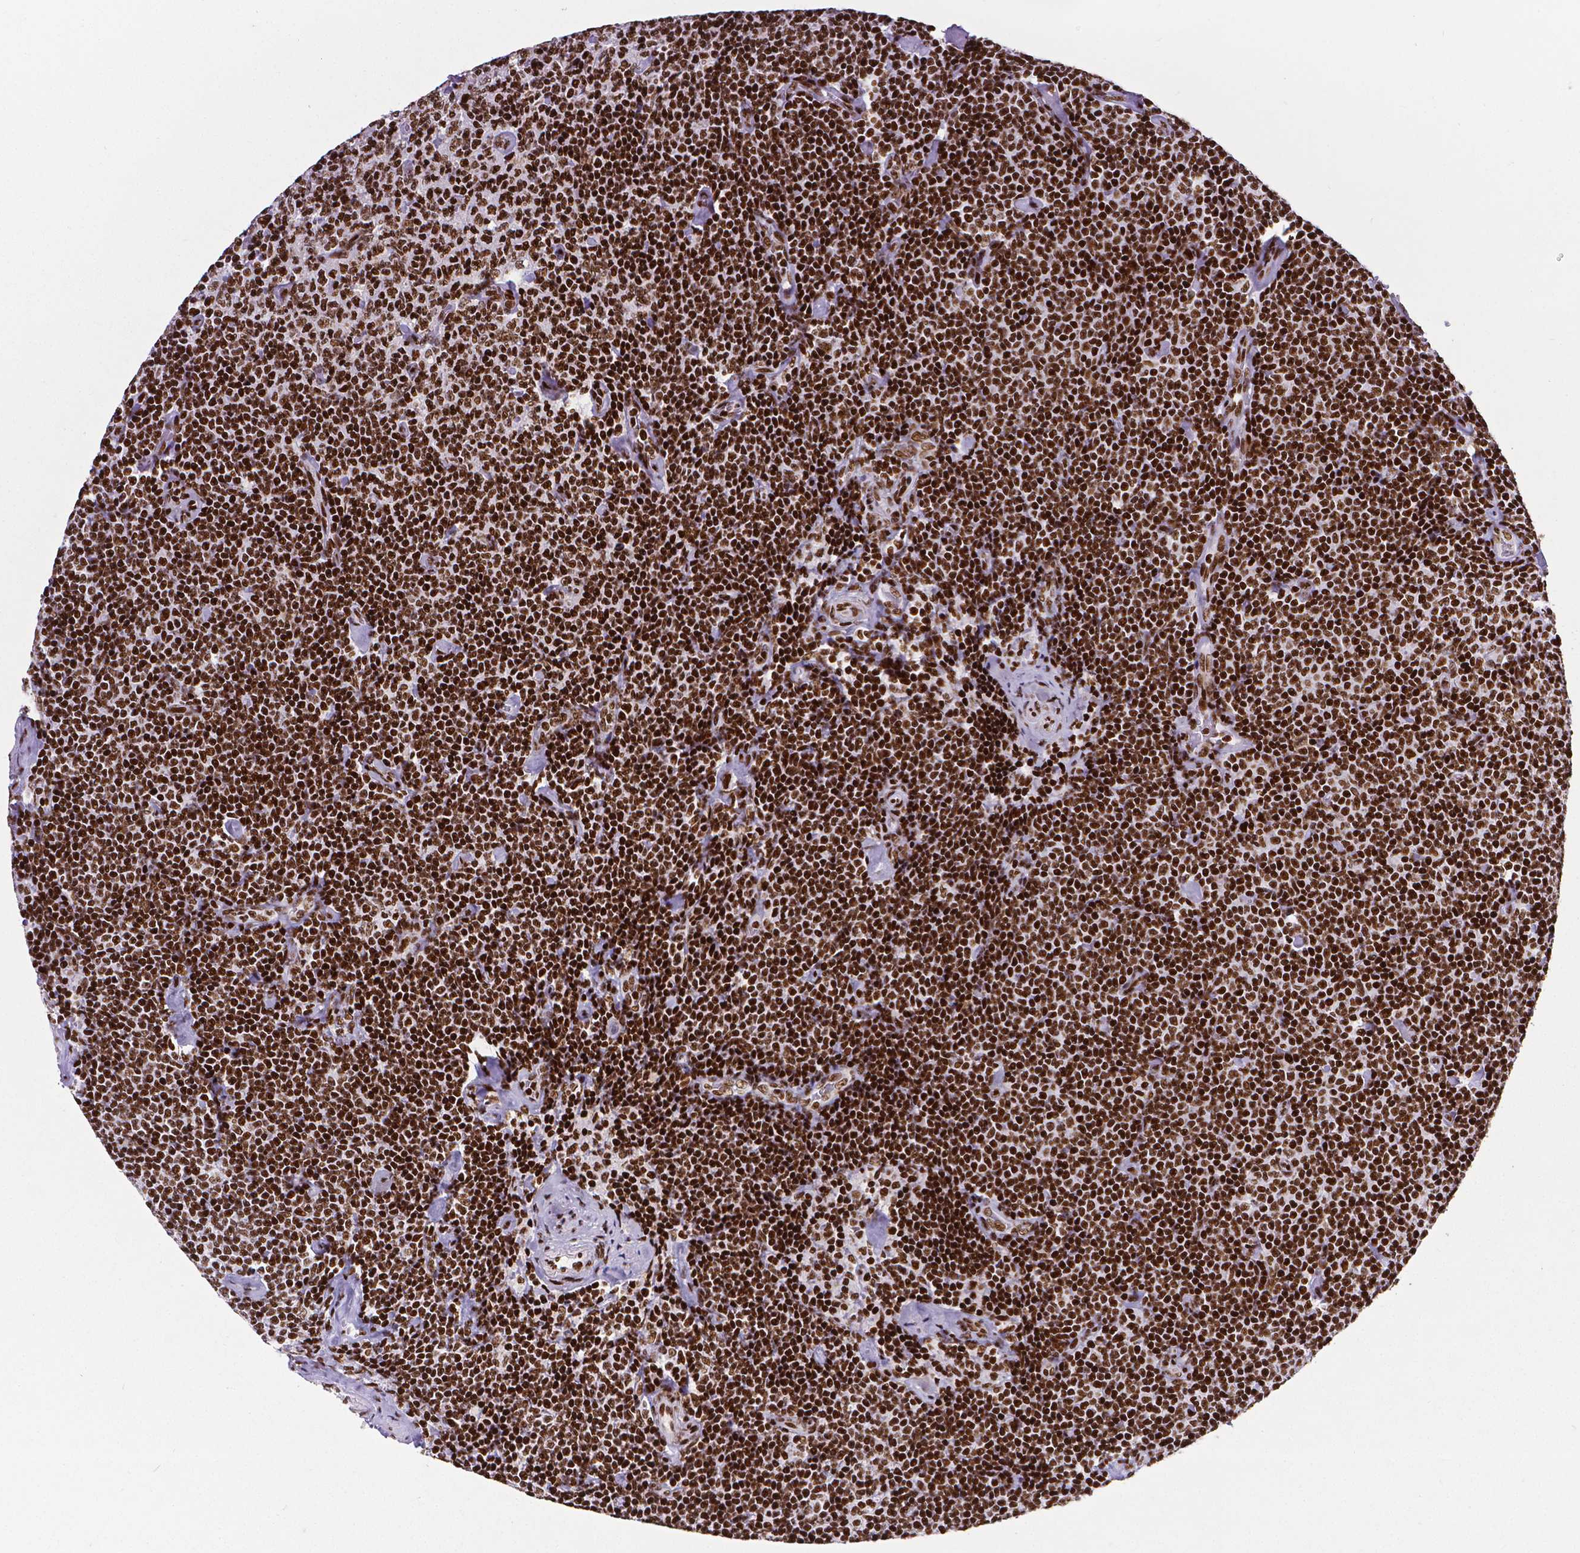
{"staining": {"intensity": "strong", "quantity": ">75%", "location": "nuclear"}, "tissue": "lymphoma", "cell_type": "Tumor cells", "image_type": "cancer", "snomed": [{"axis": "morphology", "description": "Malignant lymphoma, non-Hodgkin's type, Low grade"}, {"axis": "topography", "description": "Lymph node"}], "caption": "Immunohistochemistry (IHC) staining of malignant lymphoma, non-Hodgkin's type (low-grade), which exhibits high levels of strong nuclear staining in about >75% of tumor cells indicating strong nuclear protein staining. The staining was performed using DAB (brown) for protein detection and nuclei were counterstained in hematoxylin (blue).", "gene": "CTCF", "patient": {"sex": "male", "age": 81}}